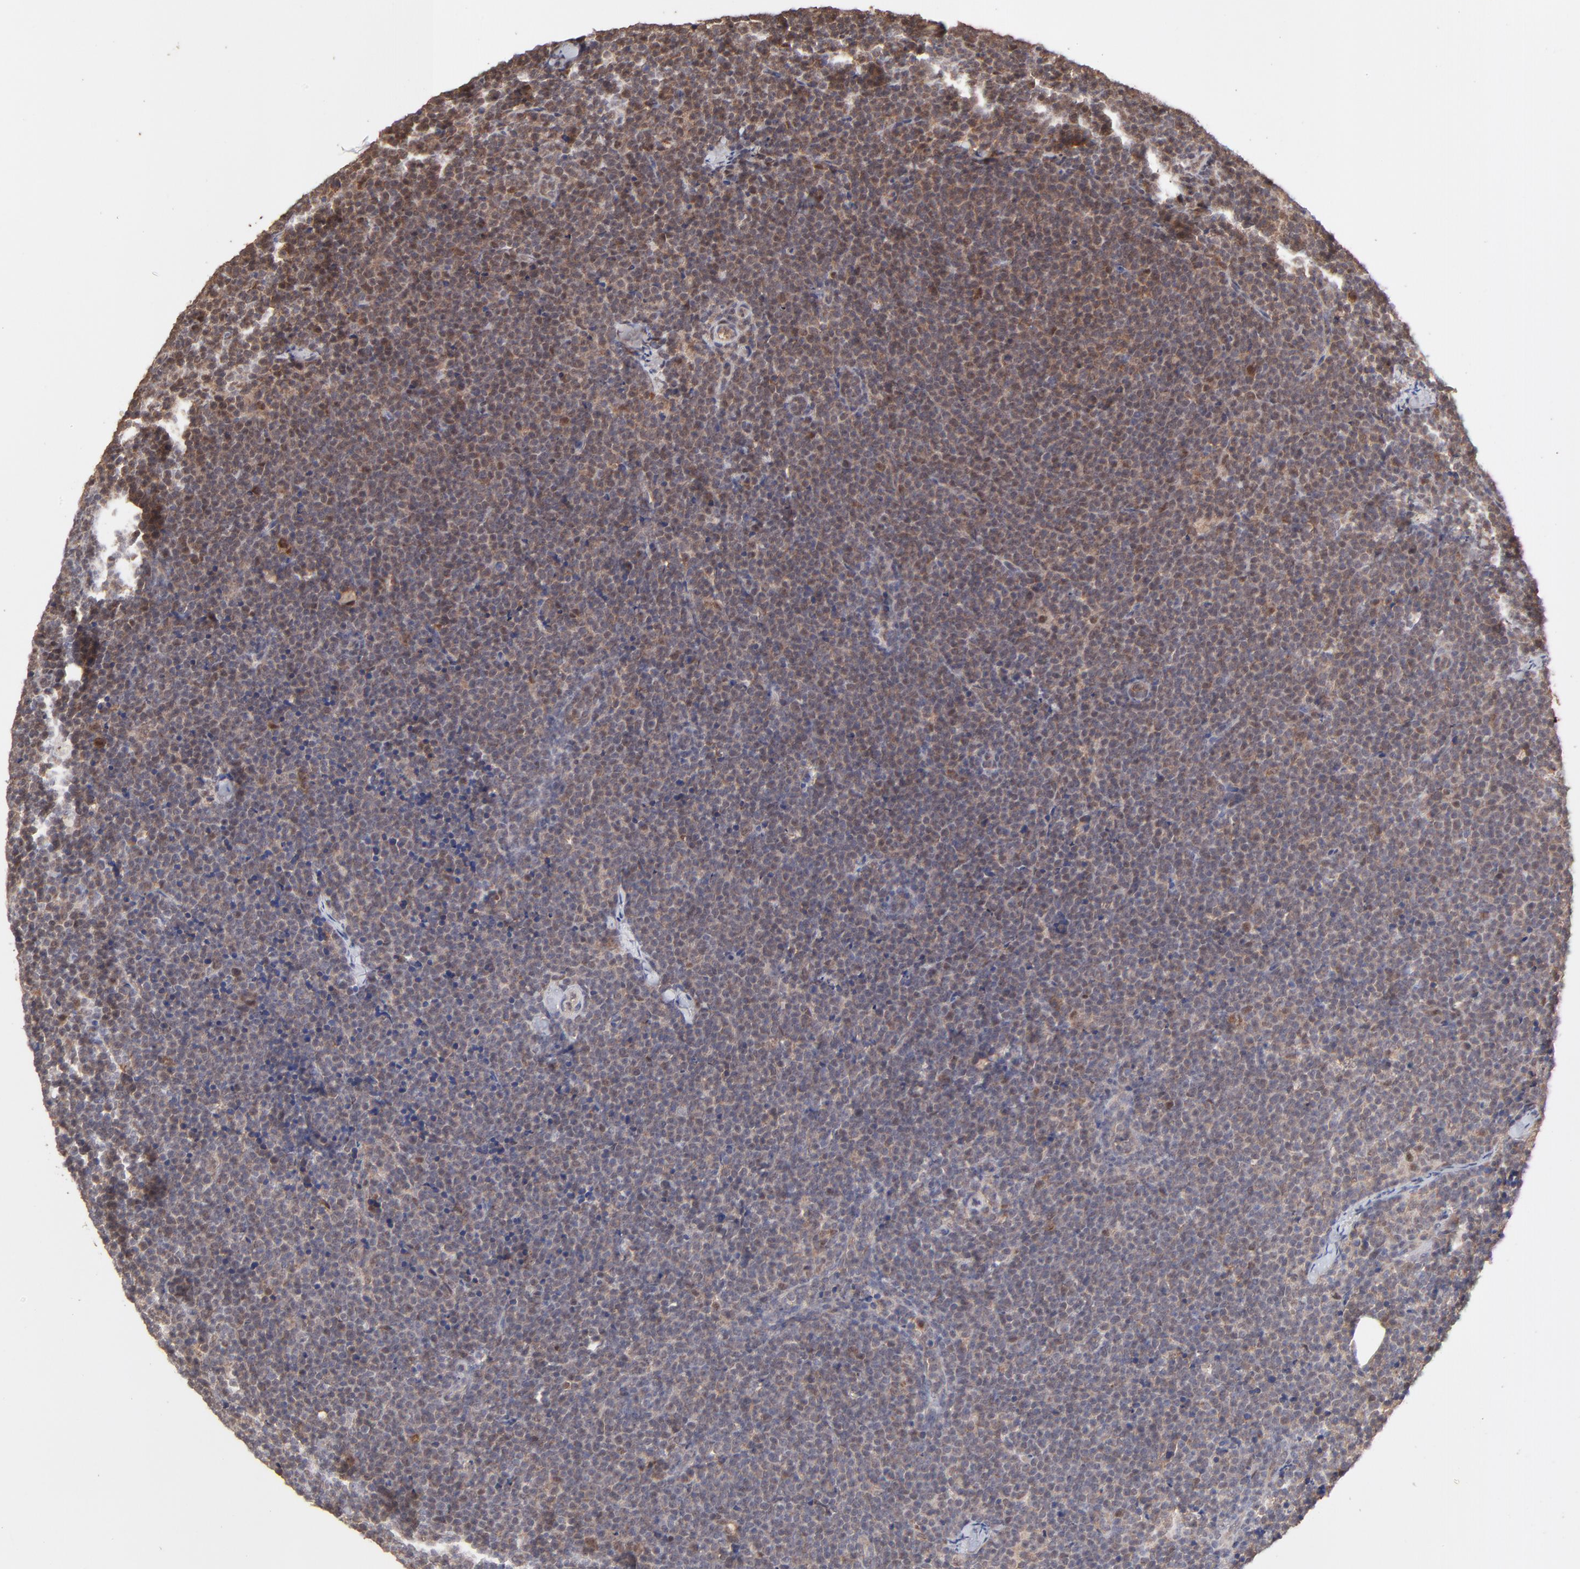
{"staining": {"intensity": "moderate", "quantity": "25%-75%", "location": "cytoplasmic/membranous,nuclear"}, "tissue": "lymphoma", "cell_type": "Tumor cells", "image_type": "cancer", "snomed": [{"axis": "morphology", "description": "Malignant lymphoma, non-Hodgkin's type, High grade"}, {"axis": "topography", "description": "Lymph node"}], "caption": "Lymphoma tissue displays moderate cytoplasmic/membranous and nuclear expression in about 25%-75% of tumor cells, visualized by immunohistochemistry. (IHC, brightfield microscopy, high magnification).", "gene": "PSMD14", "patient": {"sex": "female", "age": 58}}